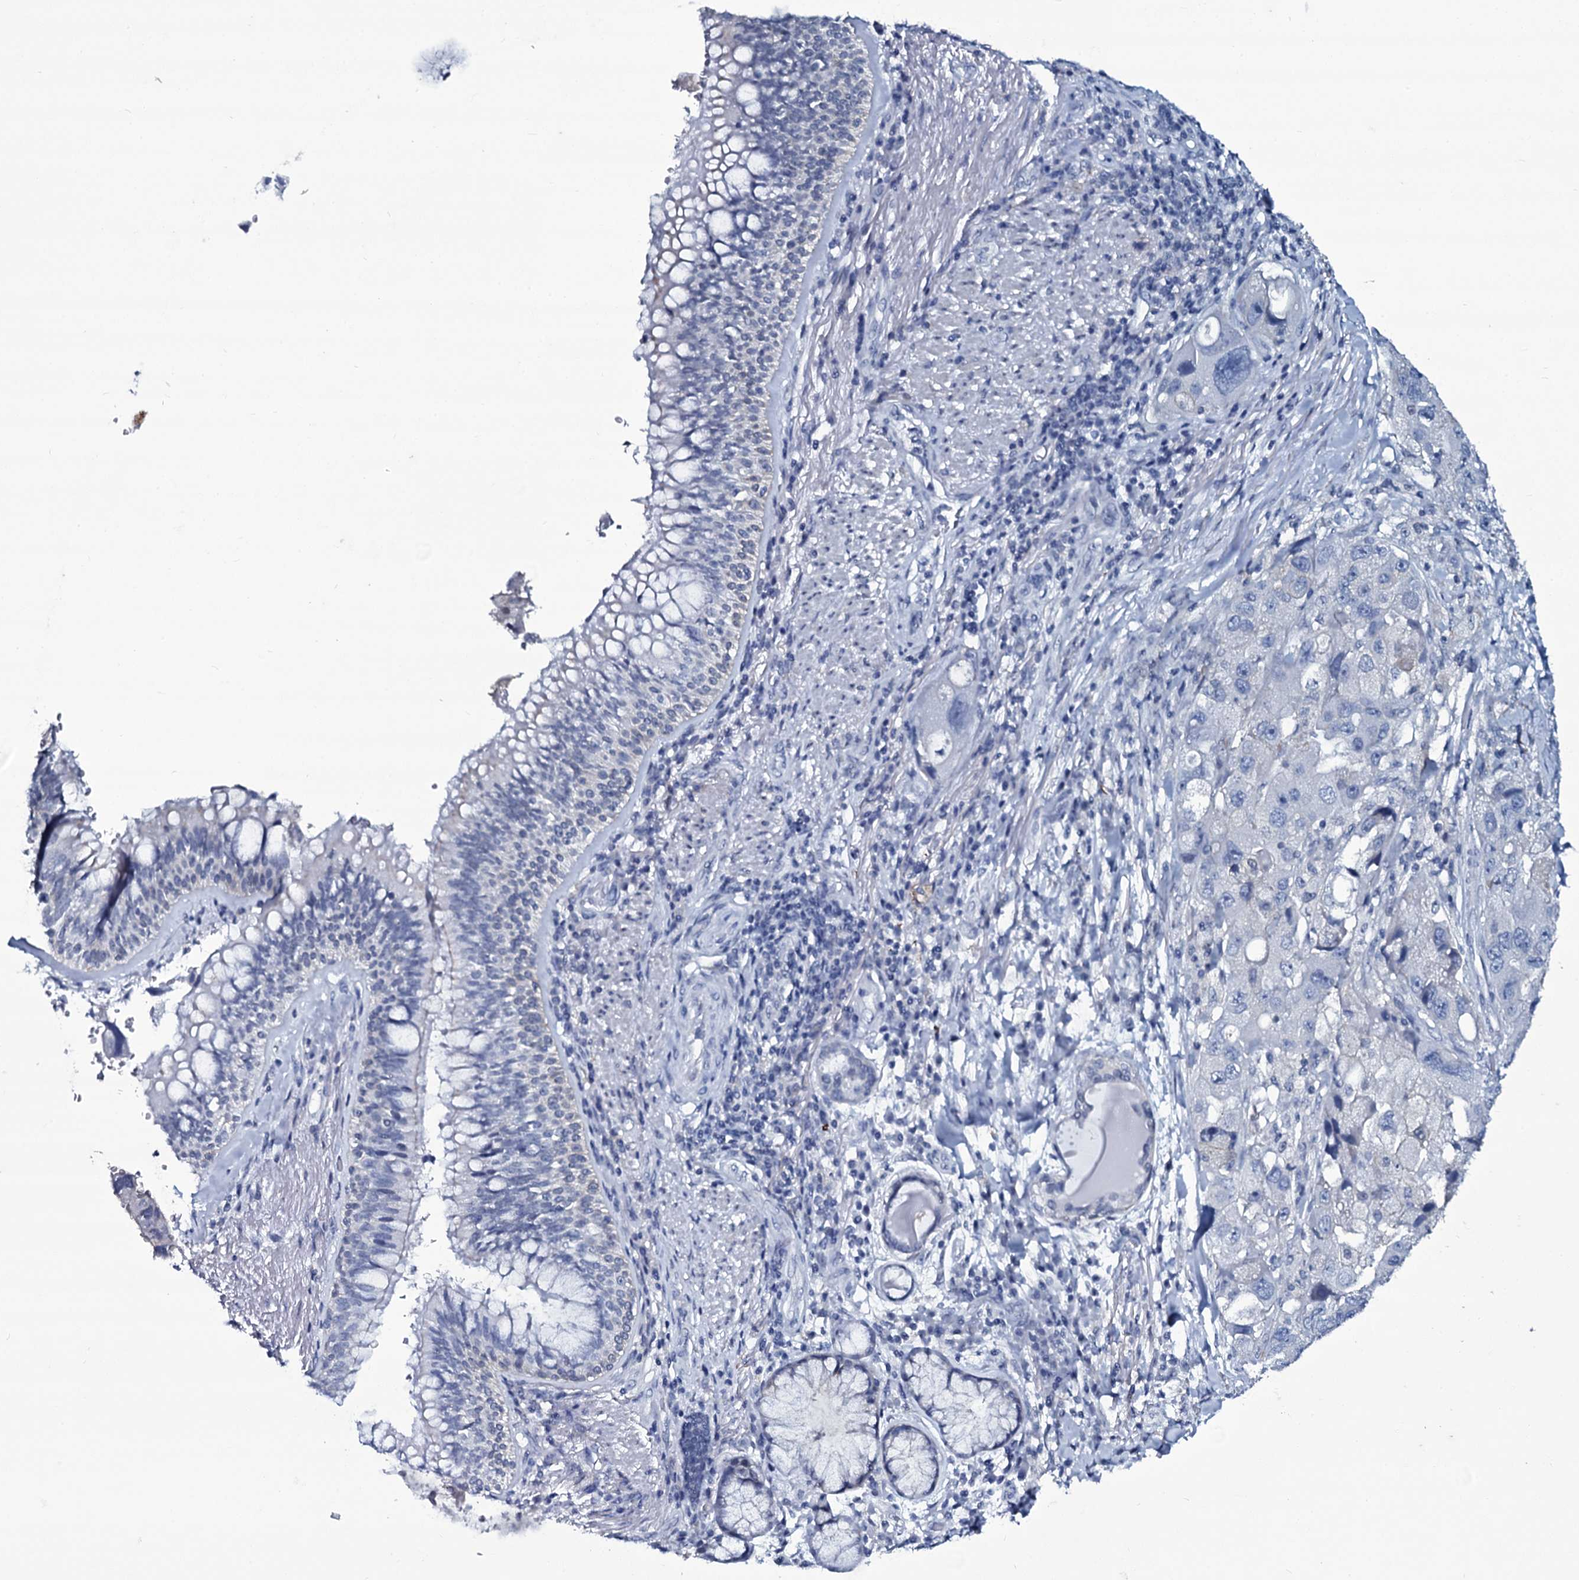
{"staining": {"intensity": "negative", "quantity": "none", "location": "none"}, "tissue": "lung cancer", "cell_type": "Tumor cells", "image_type": "cancer", "snomed": [{"axis": "morphology", "description": "Adenocarcinoma, NOS"}, {"axis": "topography", "description": "Lung"}], "caption": "Tumor cells are negative for protein expression in human adenocarcinoma (lung). (DAB (3,3'-diaminobenzidine) immunohistochemistry (IHC), high magnification).", "gene": "SLC4A7", "patient": {"sex": "female", "age": 54}}